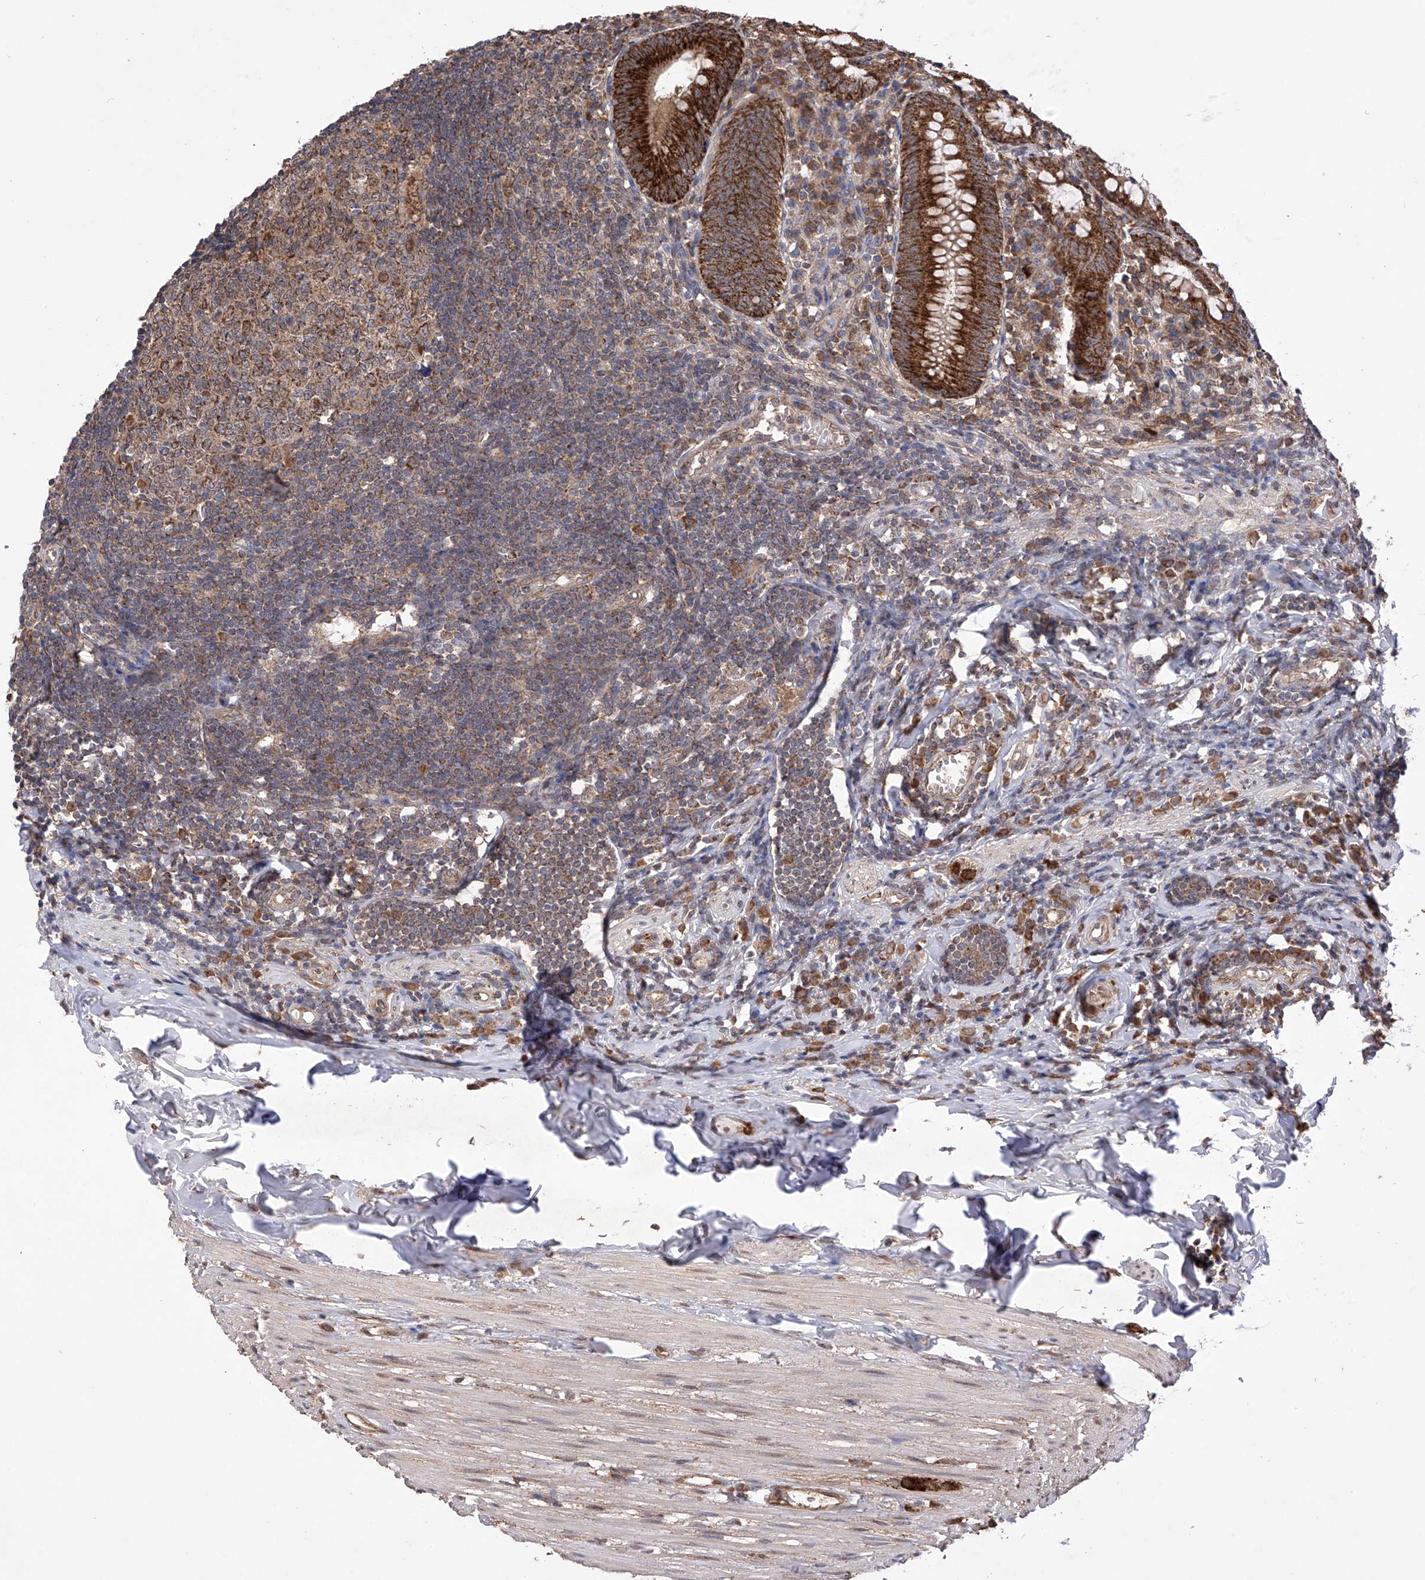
{"staining": {"intensity": "strong", "quantity": ">75%", "location": "cytoplasmic/membranous"}, "tissue": "appendix", "cell_type": "Glandular cells", "image_type": "normal", "snomed": [{"axis": "morphology", "description": "Normal tissue, NOS"}, {"axis": "topography", "description": "Appendix"}], "caption": "Strong cytoplasmic/membranous expression is seen in about >75% of glandular cells in benign appendix.", "gene": "SDHAF4", "patient": {"sex": "female", "age": 54}}